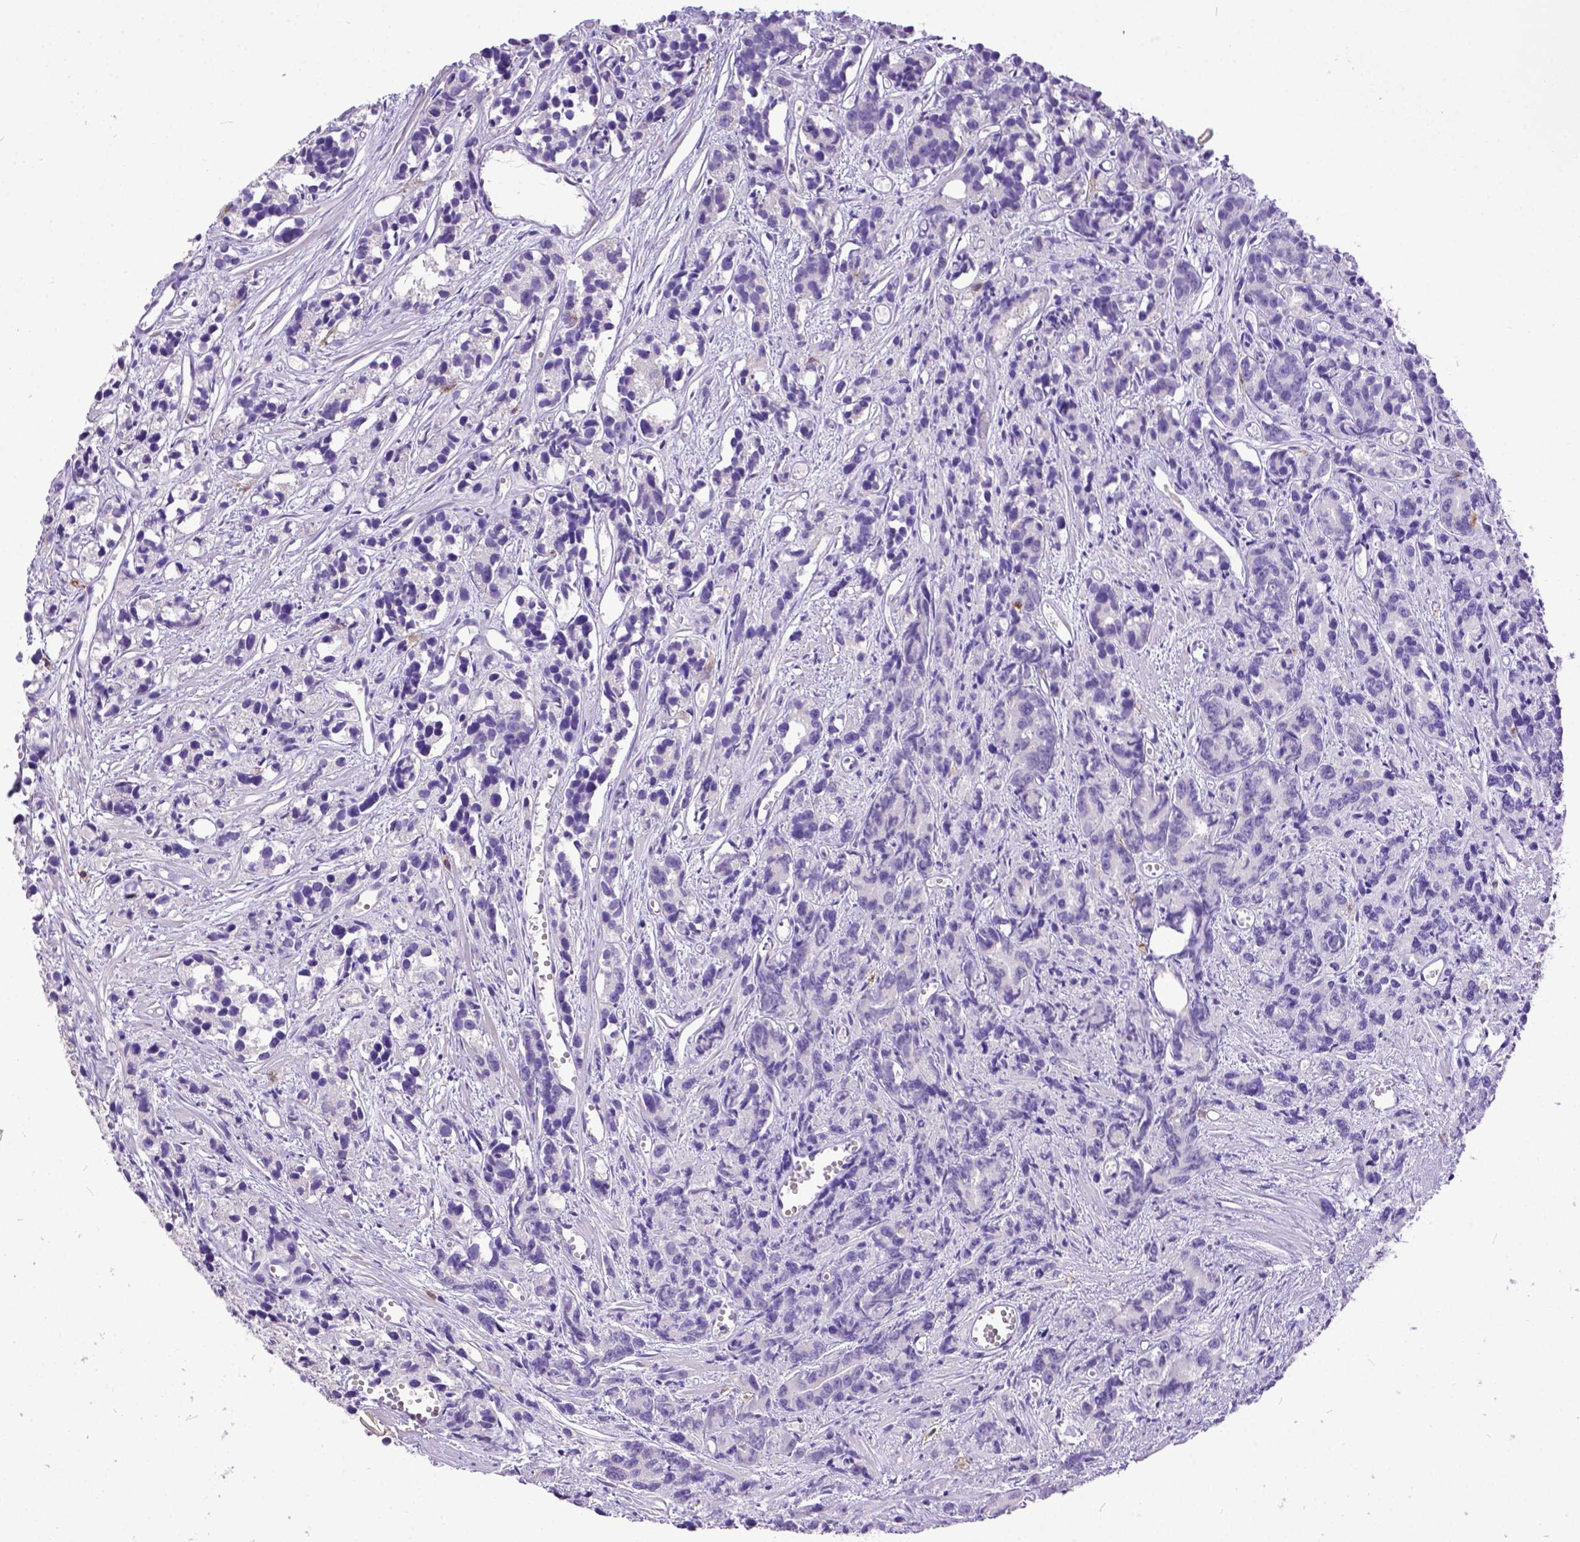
{"staining": {"intensity": "negative", "quantity": "none", "location": "none"}, "tissue": "prostate cancer", "cell_type": "Tumor cells", "image_type": "cancer", "snomed": [{"axis": "morphology", "description": "Adenocarcinoma, High grade"}, {"axis": "topography", "description": "Prostate"}], "caption": "Adenocarcinoma (high-grade) (prostate) stained for a protein using IHC demonstrates no staining tumor cells.", "gene": "KIT", "patient": {"sex": "male", "age": 77}}